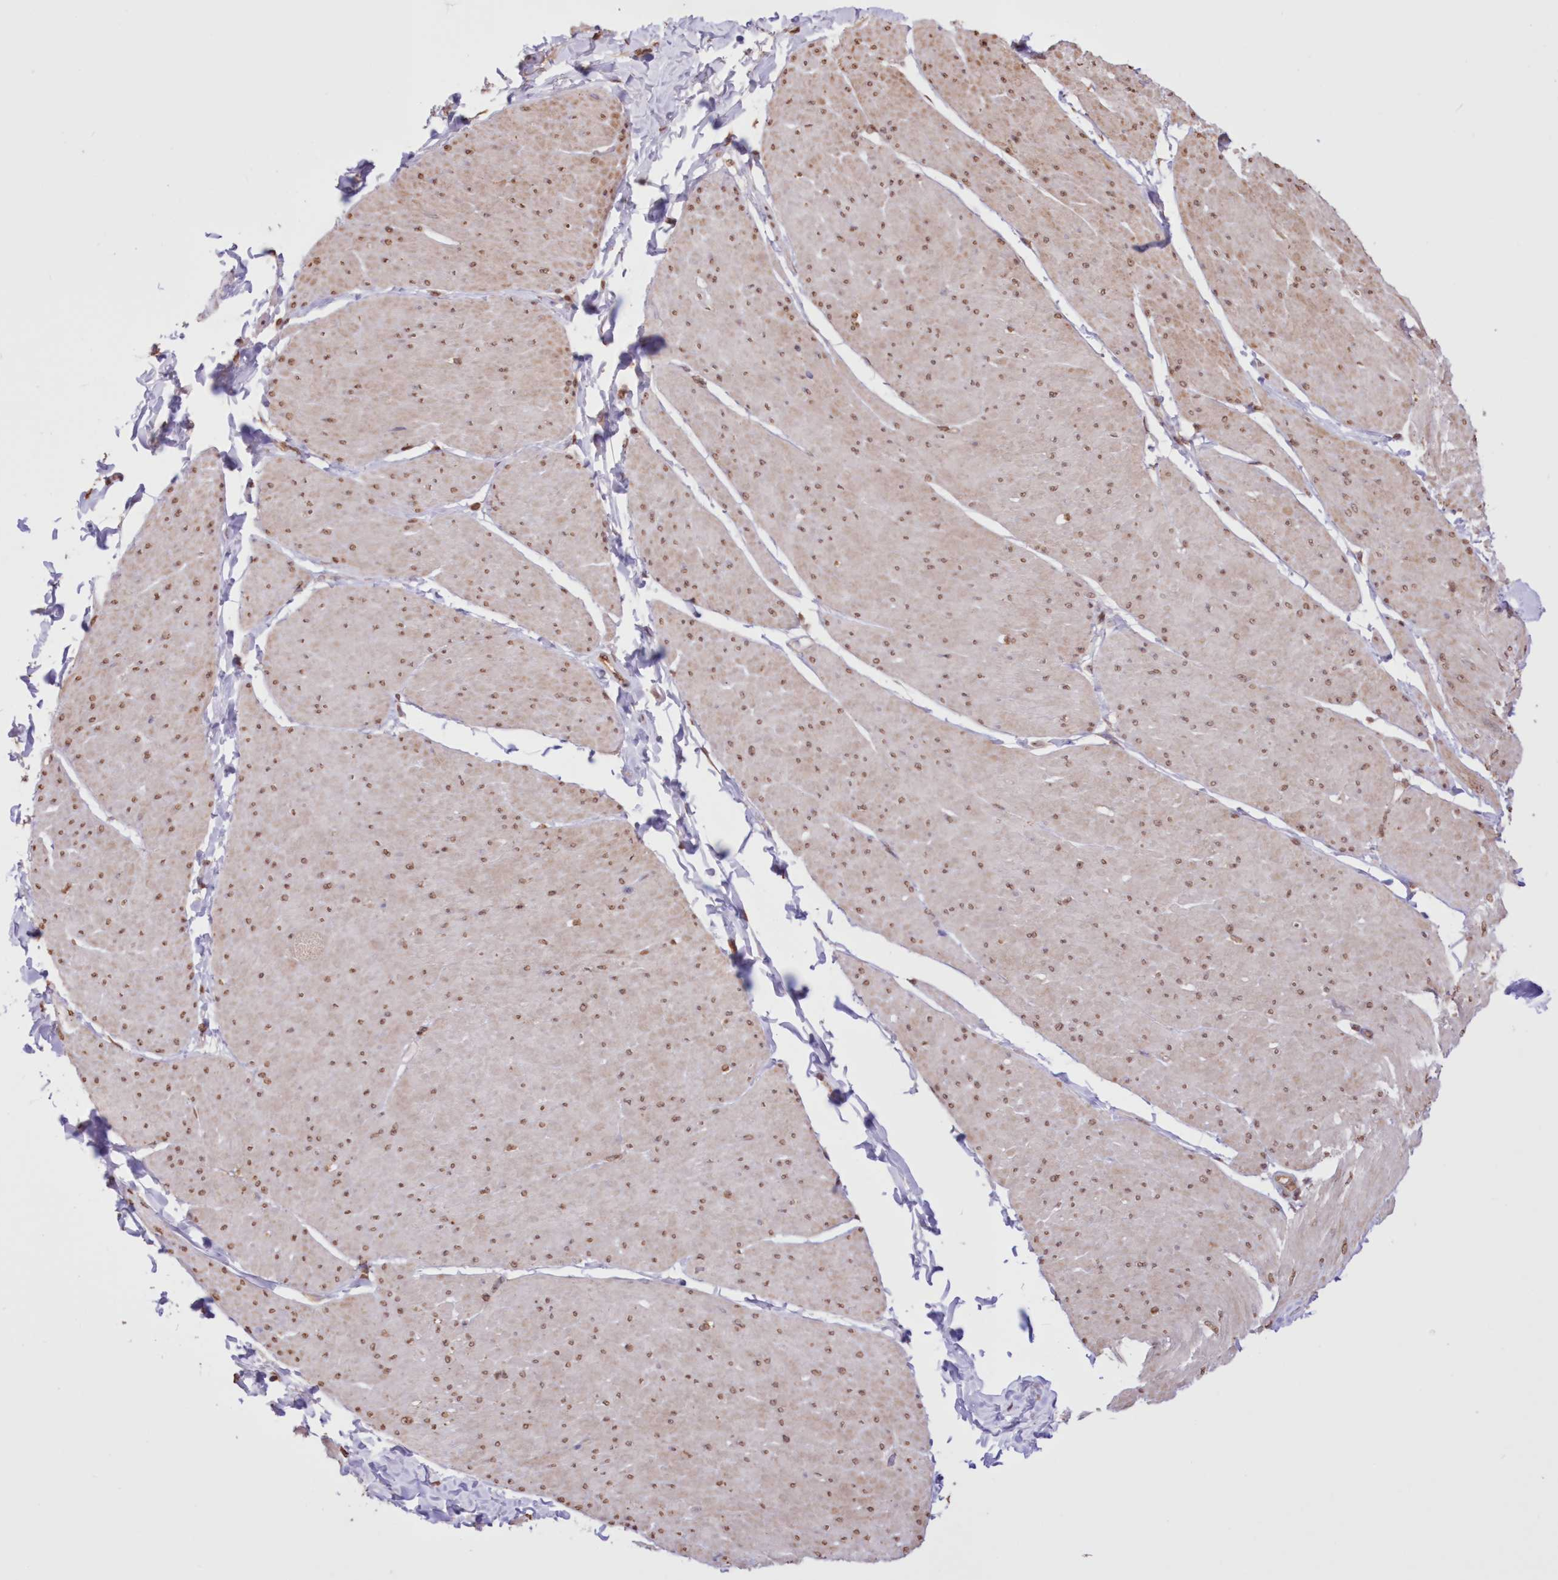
{"staining": {"intensity": "weak", "quantity": ">75%", "location": "cytoplasmic/membranous,nuclear"}, "tissue": "smooth muscle", "cell_type": "Smooth muscle cells", "image_type": "normal", "snomed": [{"axis": "morphology", "description": "Urothelial carcinoma, High grade"}, {"axis": "topography", "description": "Urinary bladder"}], "caption": "Immunohistochemistry (IHC) of normal smooth muscle demonstrates low levels of weak cytoplasmic/membranous,nuclear staining in approximately >75% of smooth muscle cells. (brown staining indicates protein expression, while blue staining denotes nuclei).", "gene": "FCHO2", "patient": {"sex": "male", "age": 46}}